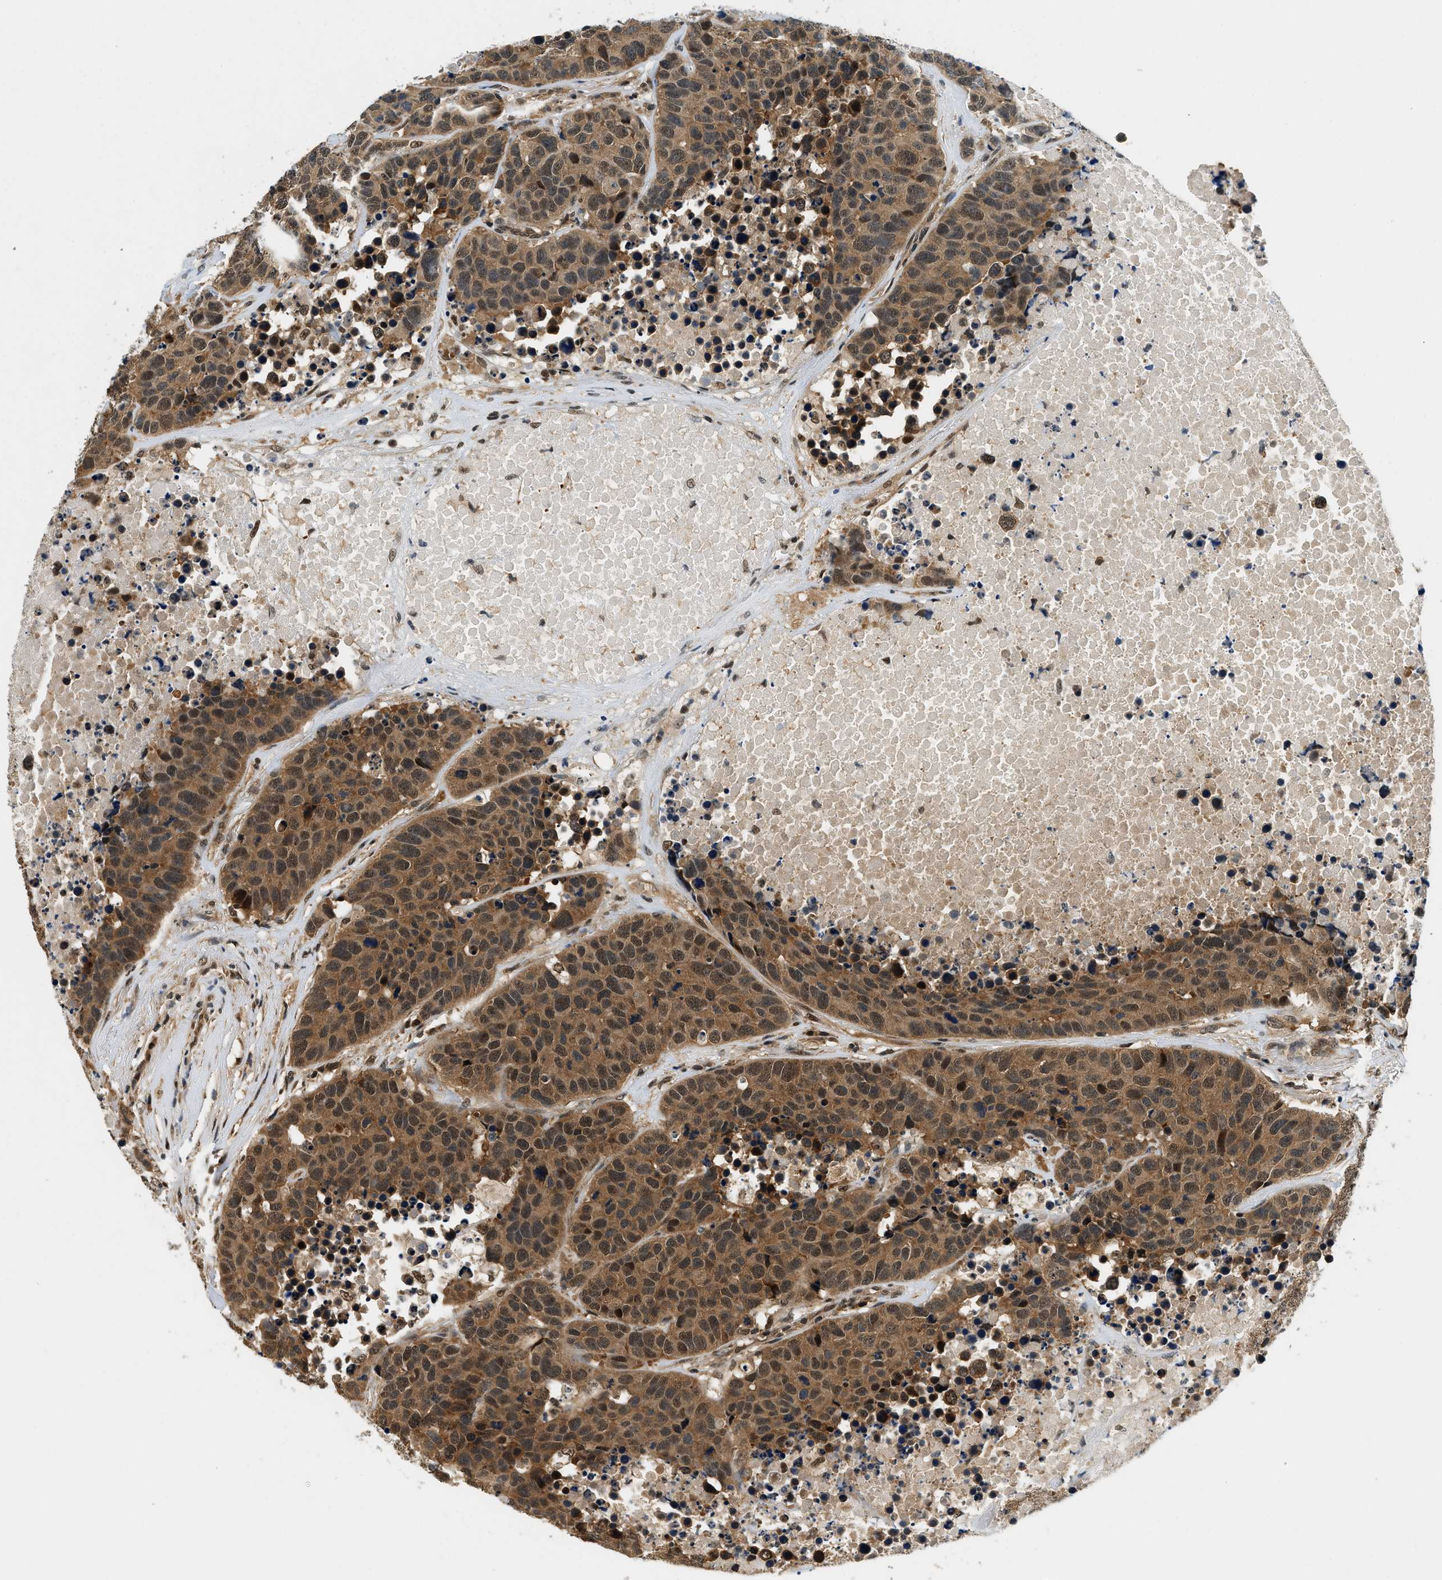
{"staining": {"intensity": "moderate", "quantity": ">75%", "location": "cytoplasmic/membranous"}, "tissue": "carcinoid", "cell_type": "Tumor cells", "image_type": "cancer", "snomed": [{"axis": "morphology", "description": "Carcinoid, malignant, NOS"}, {"axis": "topography", "description": "Lung"}], "caption": "Immunohistochemistry (DAB (3,3'-diaminobenzidine)) staining of malignant carcinoid reveals moderate cytoplasmic/membranous protein expression in about >75% of tumor cells. The staining is performed using DAB (3,3'-diaminobenzidine) brown chromogen to label protein expression. The nuclei are counter-stained blue using hematoxylin.", "gene": "PSMD3", "patient": {"sex": "male", "age": 60}}